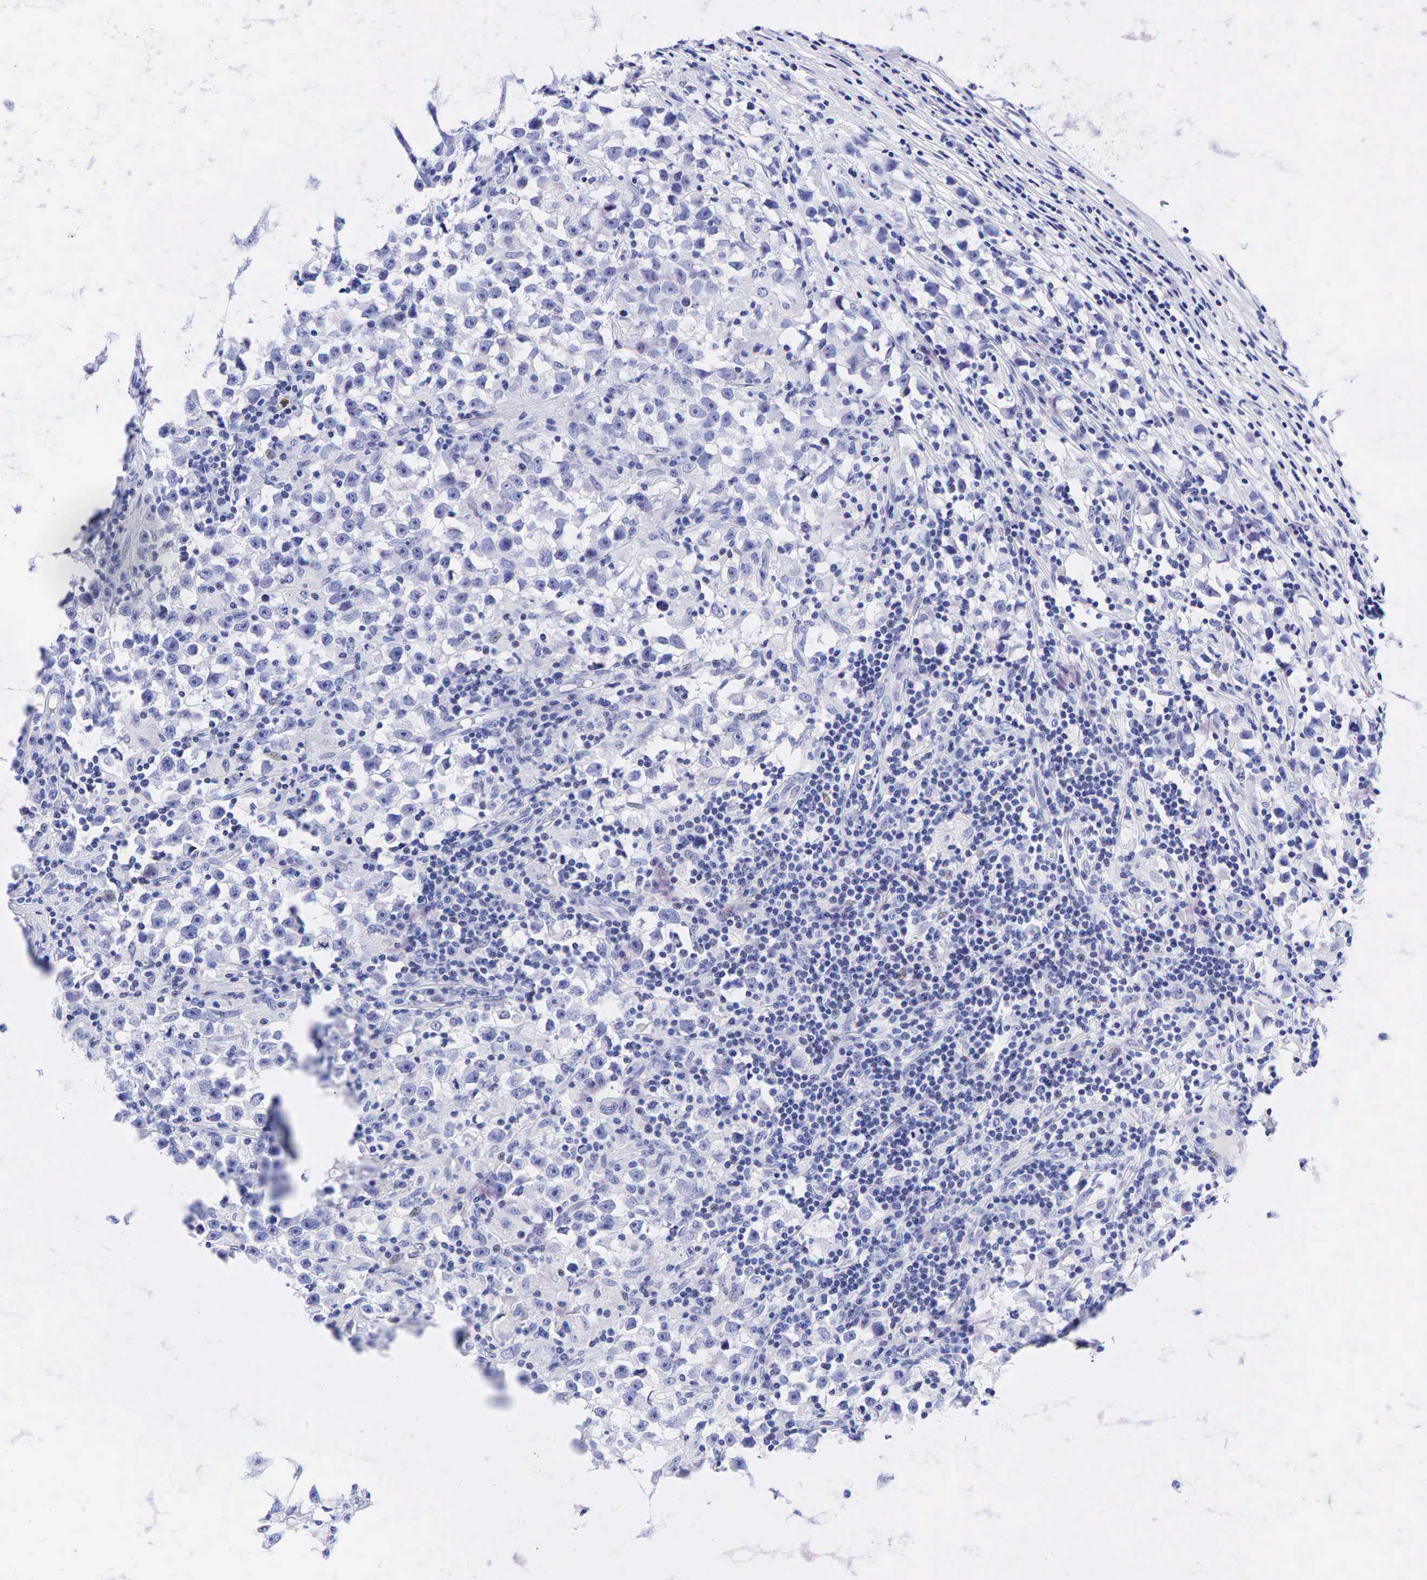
{"staining": {"intensity": "negative", "quantity": "none", "location": "none"}, "tissue": "testis cancer", "cell_type": "Tumor cells", "image_type": "cancer", "snomed": [{"axis": "morphology", "description": "Seminoma, NOS"}, {"axis": "topography", "description": "Testis"}], "caption": "This is an immunohistochemistry micrograph of human seminoma (testis). There is no staining in tumor cells.", "gene": "FUT4", "patient": {"sex": "male", "age": 33}}